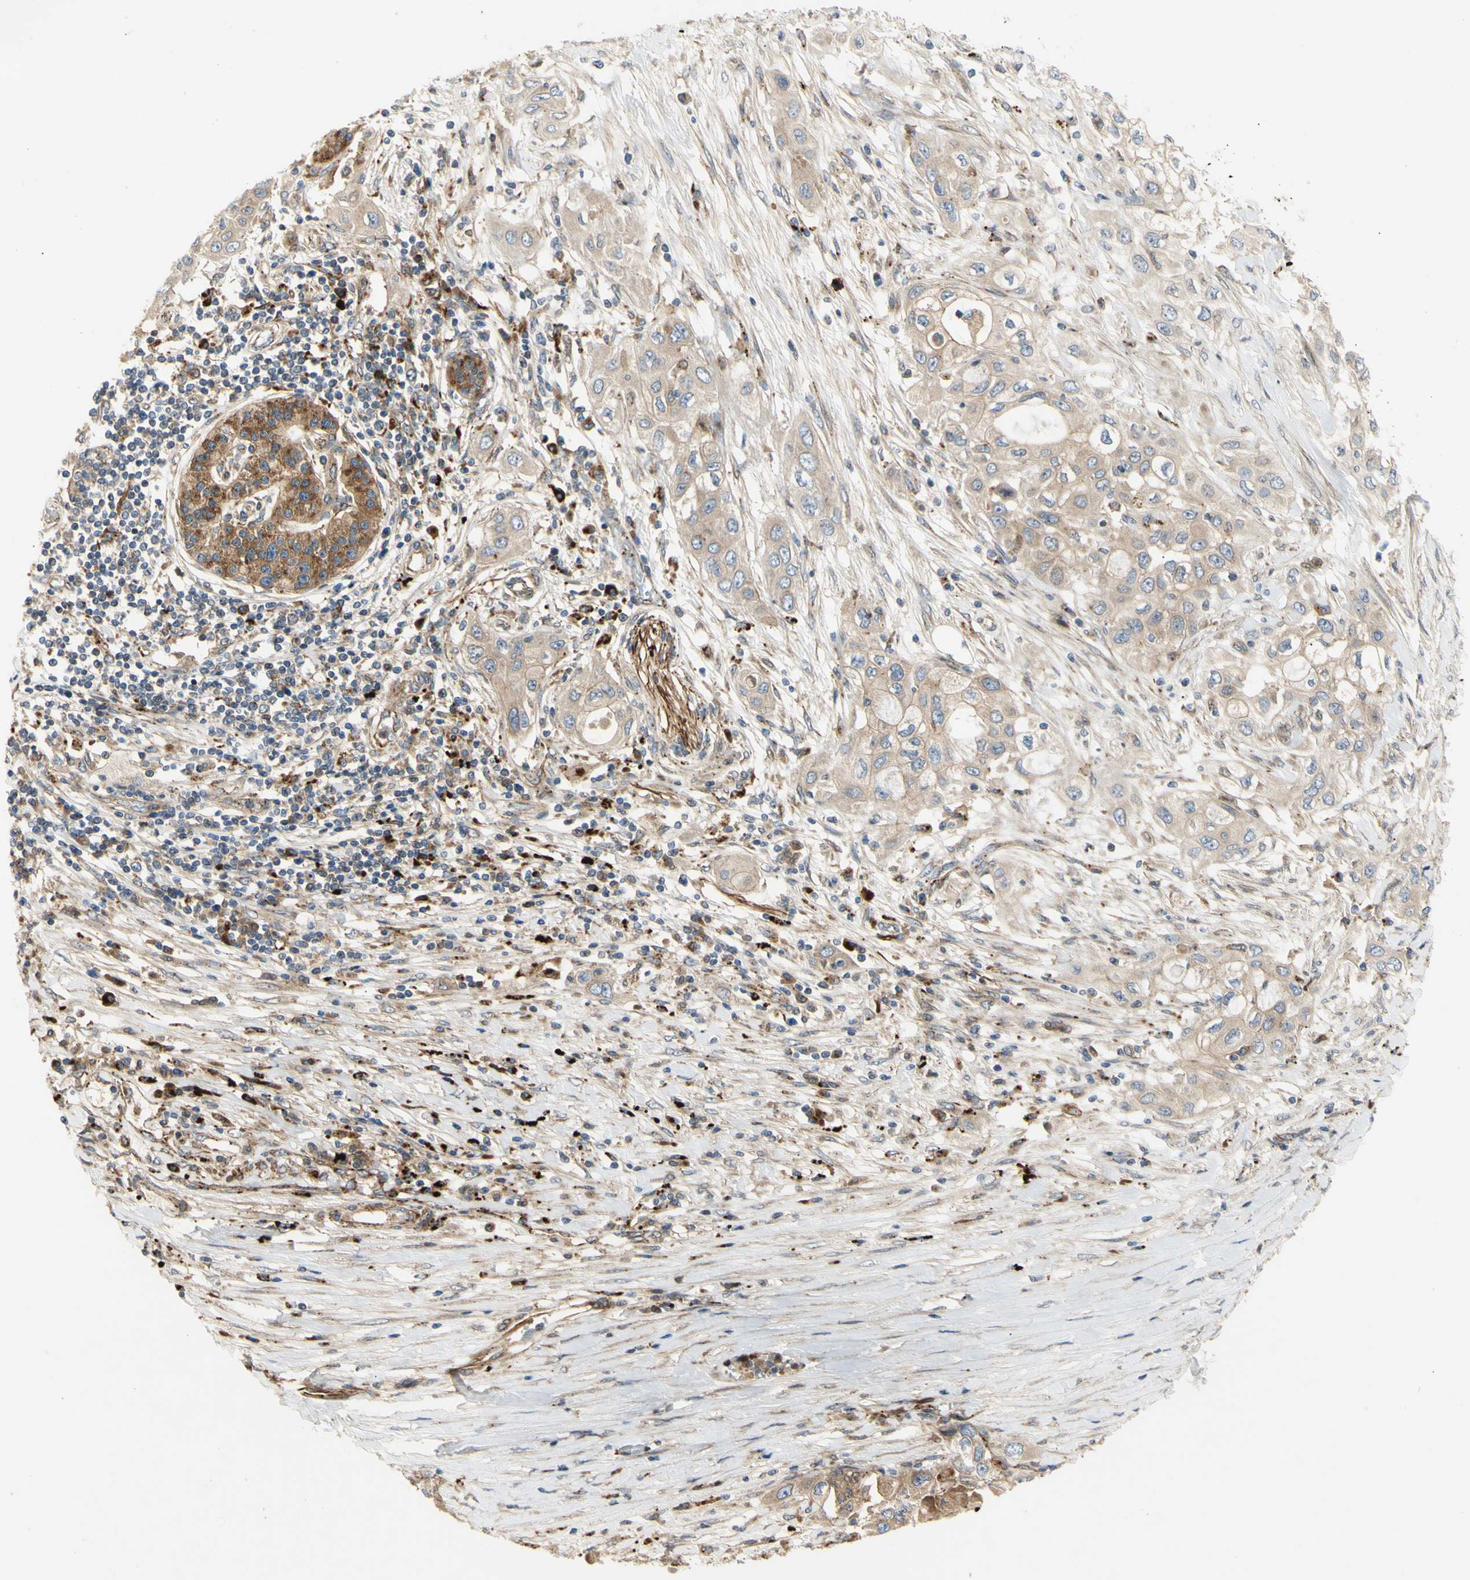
{"staining": {"intensity": "weak", "quantity": ">75%", "location": "cytoplasmic/membranous"}, "tissue": "pancreatic cancer", "cell_type": "Tumor cells", "image_type": "cancer", "snomed": [{"axis": "morphology", "description": "Adenocarcinoma, NOS"}, {"axis": "topography", "description": "Pancreas"}], "caption": "Immunohistochemistry (IHC) image of neoplastic tissue: pancreatic cancer stained using immunohistochemistry (IHC) exhibits low levels of weak protein expression localized specifically in the cytoplasmic/membranous of tumor cells, appearing as a cytoplasmic/membranous brown color.", "gene": "TUBG2", "patient": {"sex": "female", "age": 70}}